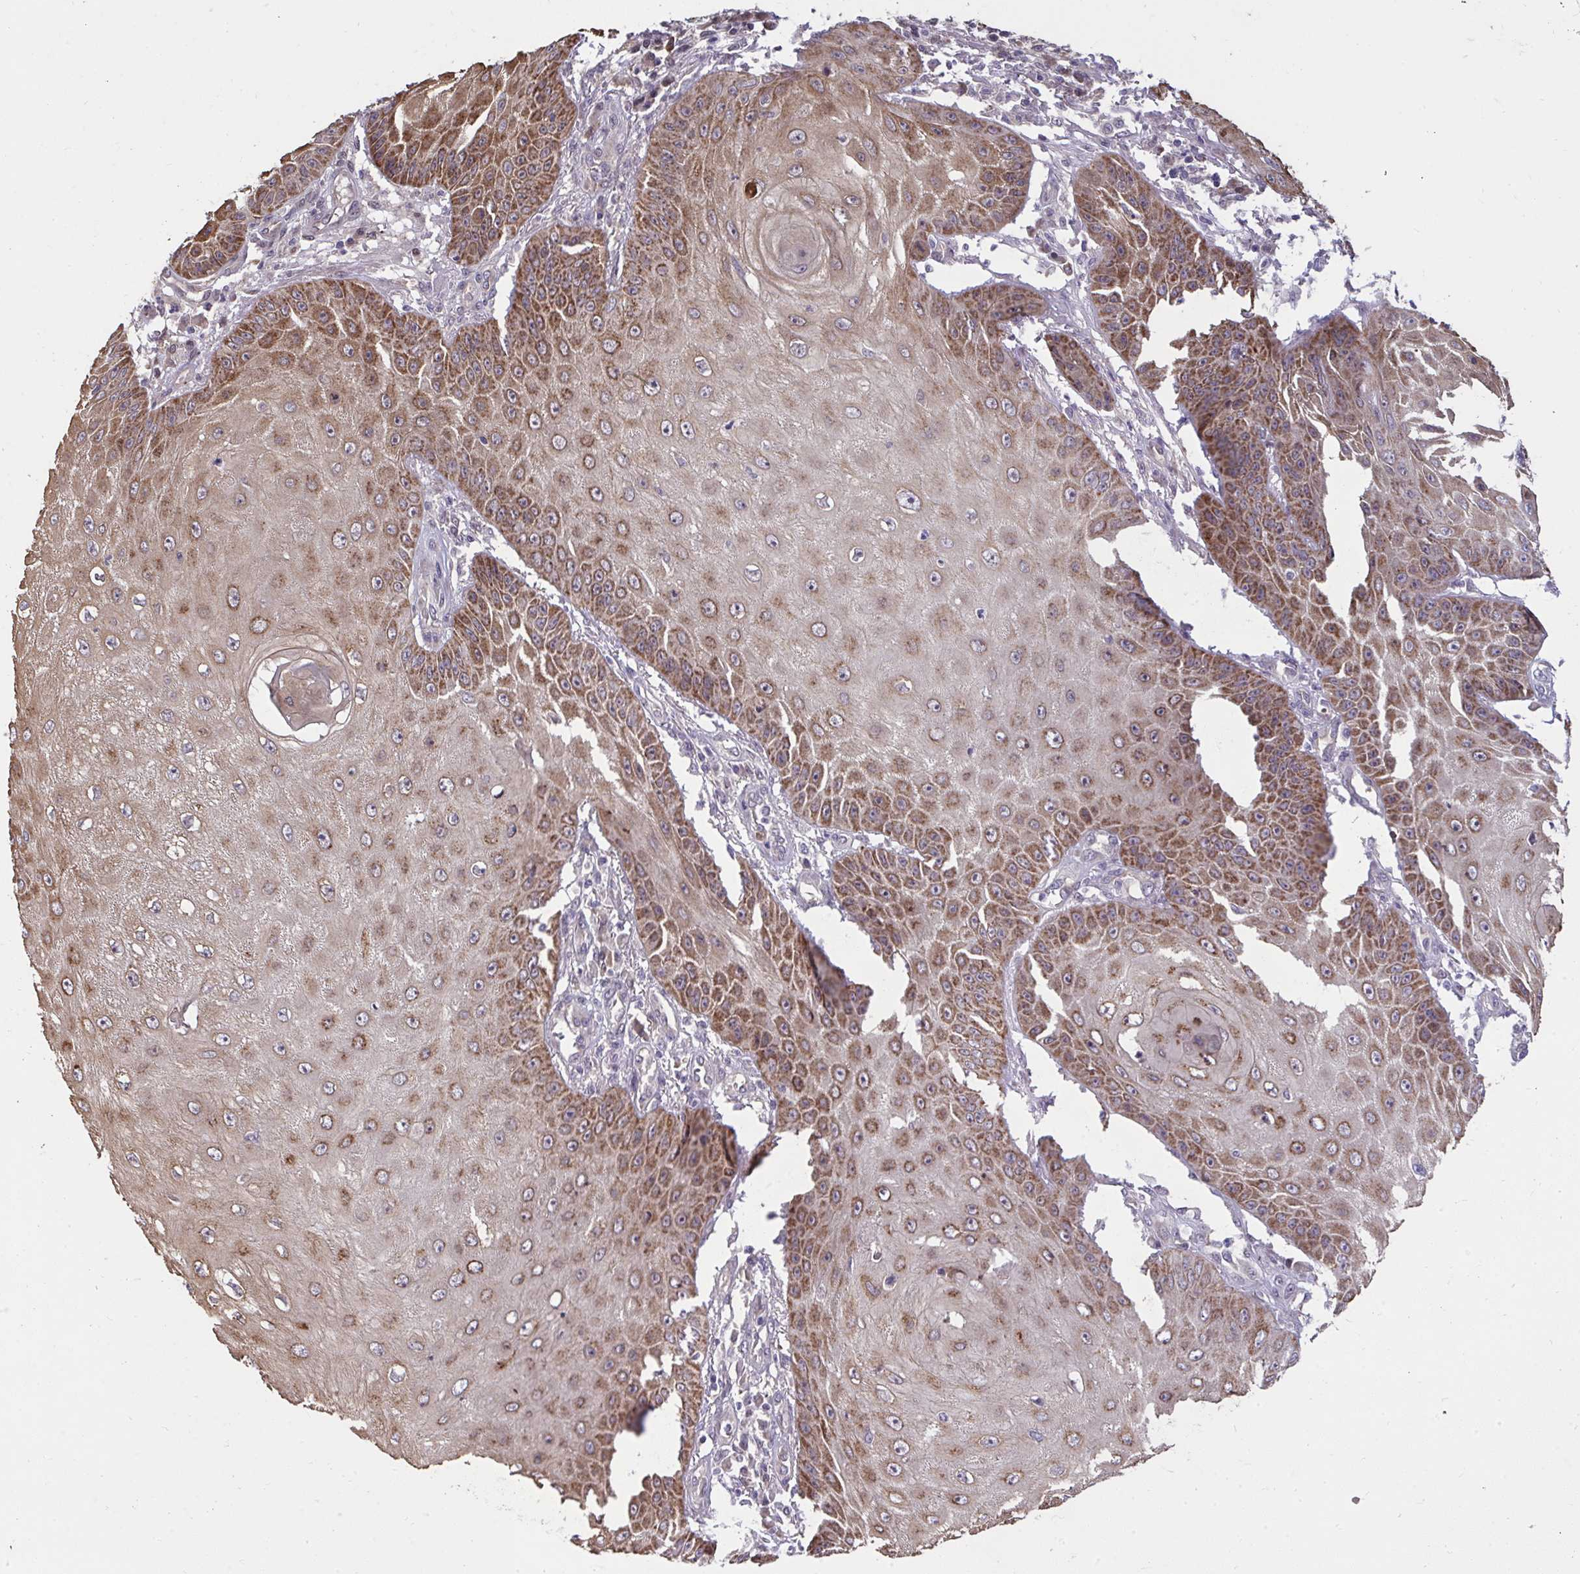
{"staining": {"intensity": "strong", "quantity": ">75%", "location": "cytoplasmic/membranous"}, "tissue": "skin cancer", "cell_type": "Tumor cells", "image_type": "cancer", "snomed": [{"axis": "morphology", "description": "Squamous cell carcinoma, NOS"}, {"axis": "topography", "description": "Skin"}], "caption": "Immunohistochemical staining of skin squamous cell carcinoma displays high levels of strong cytoplasmic/membranous protein positivity in about >75% of tumor cells. (DAB = brown stain, brightfield microscopy at high magnification).", "gene": "RDH14", "patient": {"sex": "male", "age": 70}}